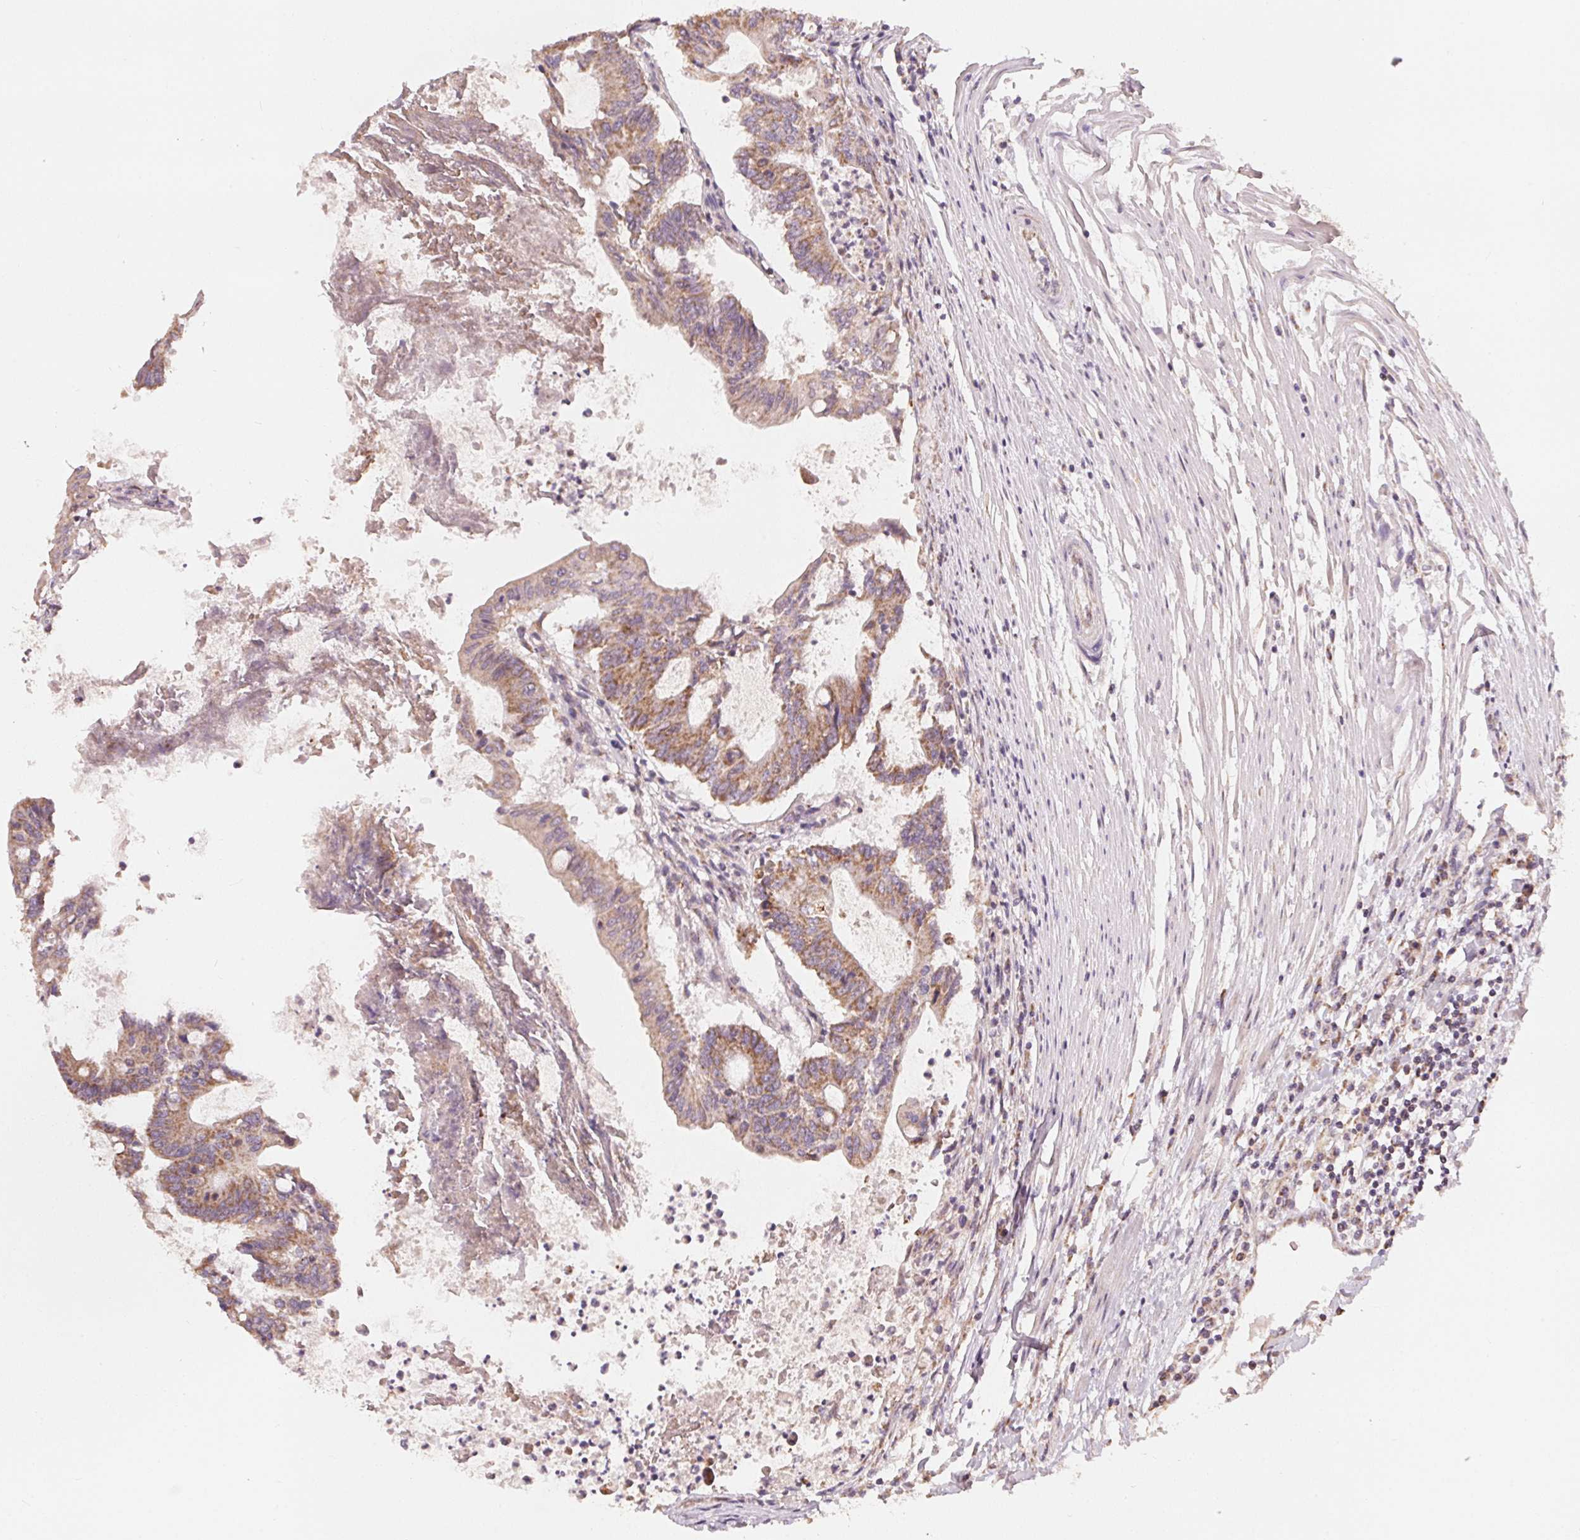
{"staining": {"intensity": "moderate", "quantity": ">75%", "location": "cytoplasmic/membranous"}, "tissue": "colorectal cancer", "cell_type": "Tumor cells", "image_type": "cancer", "snomed": [{"axis": "morphology", "description": "Adenocarcinoma, NOS"}, {"axis": "topography", "description": "Colon"}], "caption": "Moderate cytoplasmic/membranous expression for a protein is seen in approximately >75% of tumor cells of colorectal adenocarcinoma using immunohistochemistry (IHC).", "gene": "MATCAP1", "patient": {"sex": "female", "age": 70}}